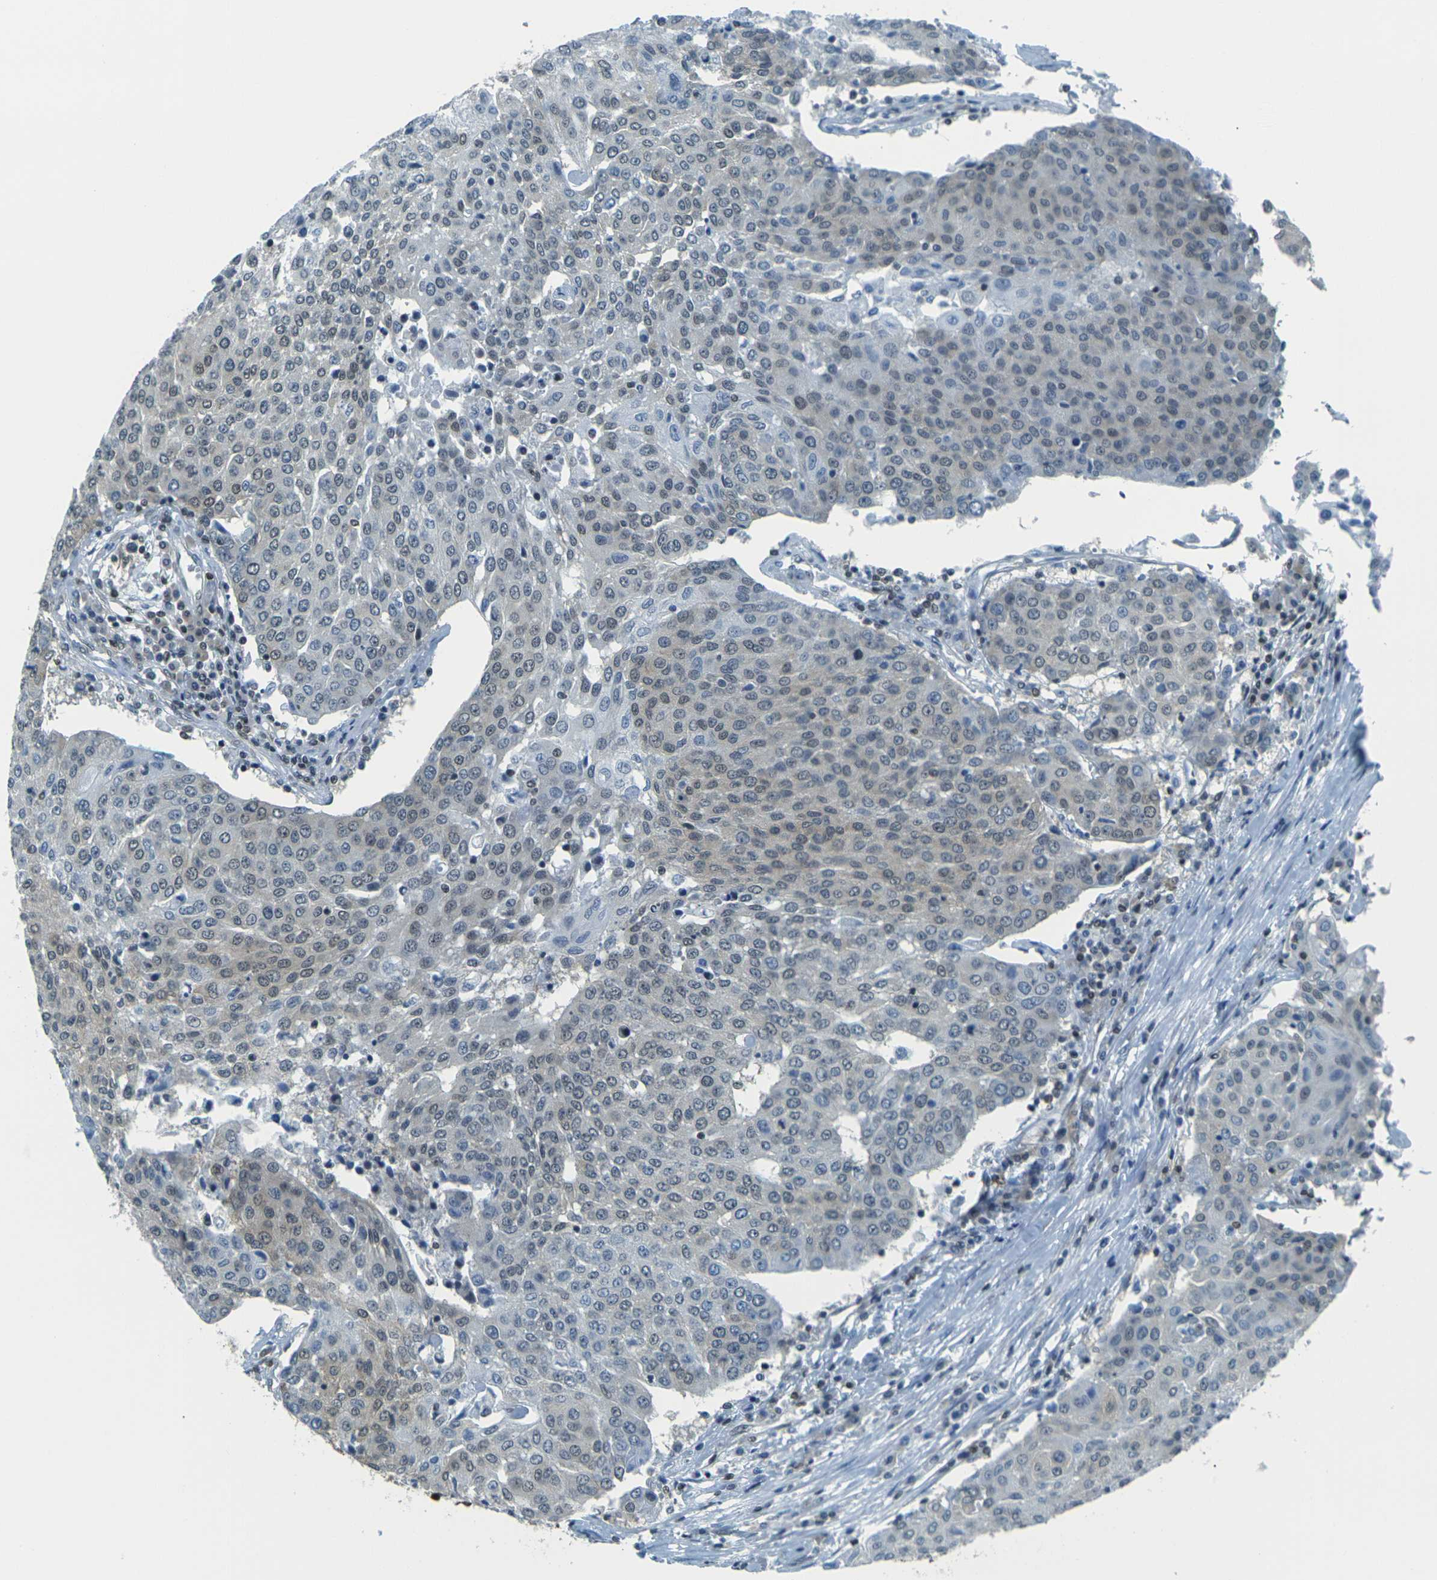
{"staining": {"intensity": "weak", "quantity": "25%-75%", "location": "nuclear"}, "tissue": "urothelial cancer", "cell_type": "Tumor cells", "image_type": "cancer", "snomed": [{"axis": "morphology", "description": "Urothelial carcinoma, High grade"}, {"axis": "topography", "description": "Urinary bladder"}], "caption": "About 25%-75% of tumor cells in human urothelial carcinoma (high-grade) reveal weak nuclear protein staining as visualized by brown immunohistochemical staining.", "gene": "NHEJ1", "patient": {"sex": "female", "age": 85}}